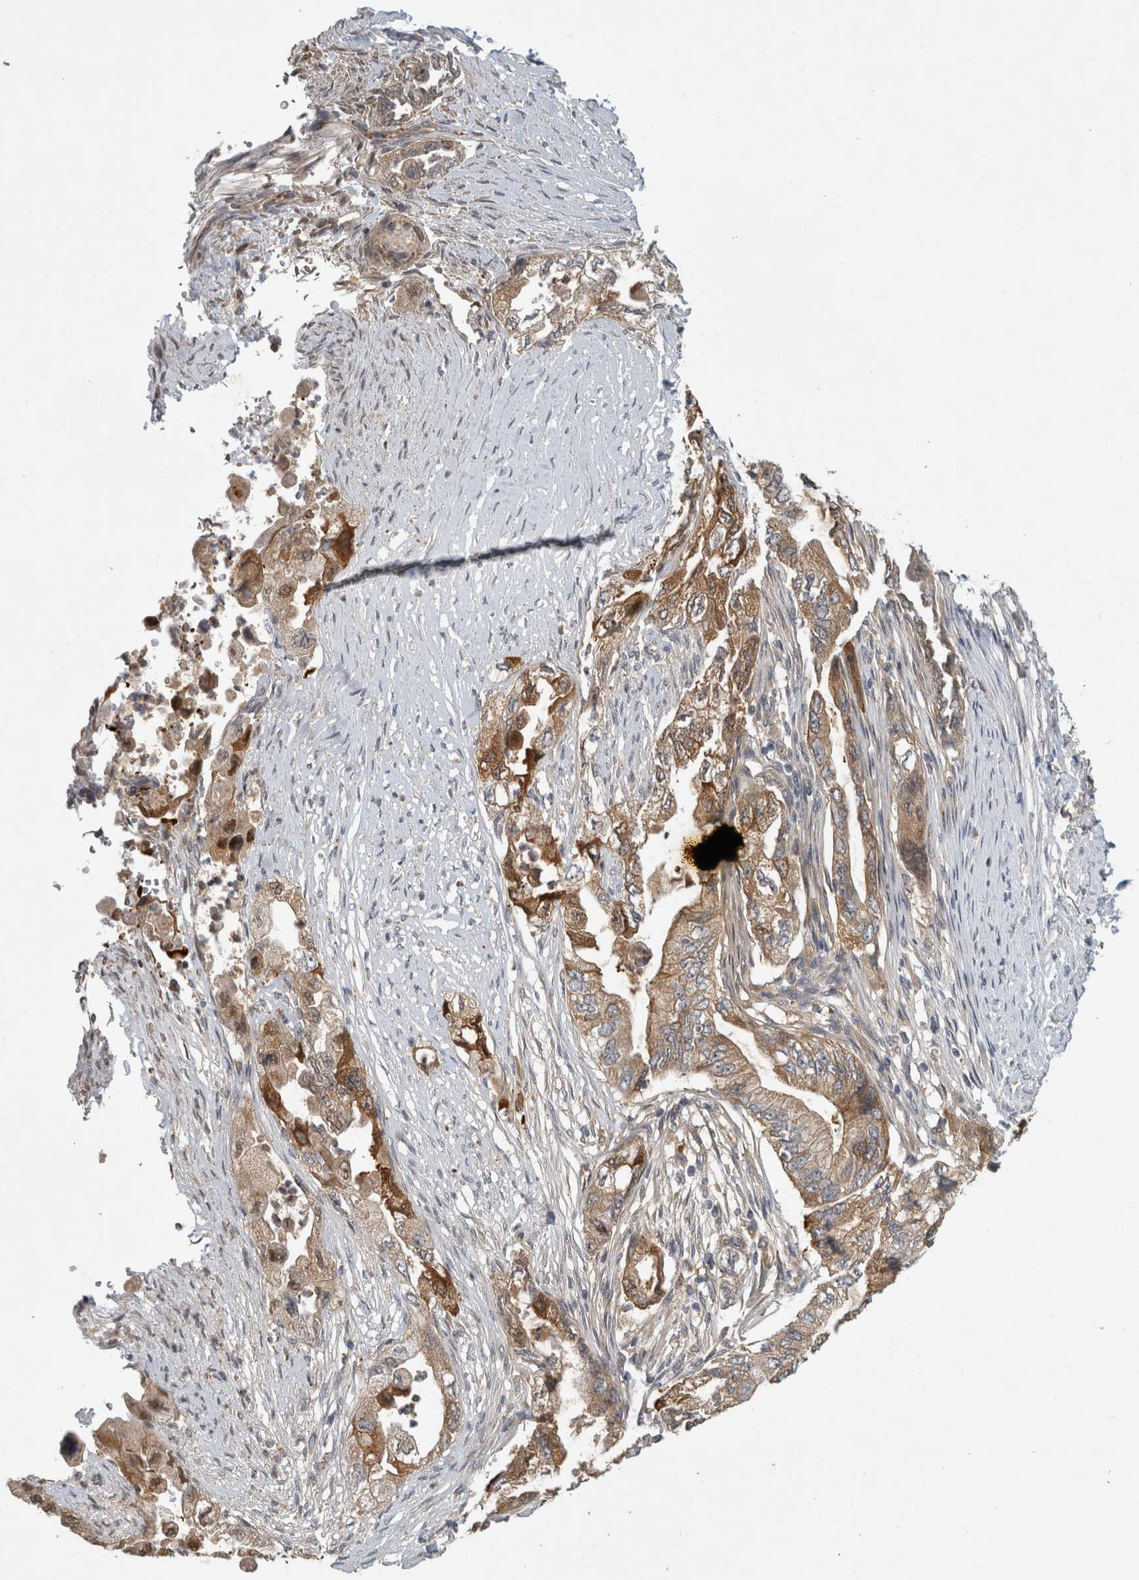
{"staining": {"intensity": "moderate", "quantity": ">75%", "location": "cytoplasmic/membranous"}, "tissue": "pancreatic cancer", "cell_type": "Tumor cells", "image_type": "cancer", "snomed": [{"axis": "morphology", "description": "Adenocarcinoma, NOS"}, {"axis": "topography", "description": "Pancreas"}], "caption": "Pancreatic cancer stained with a protein marker shows moderate staining in tumor cells.", "gene": "TRMT61B", "patient": {"sex": "female", "age": 73}}